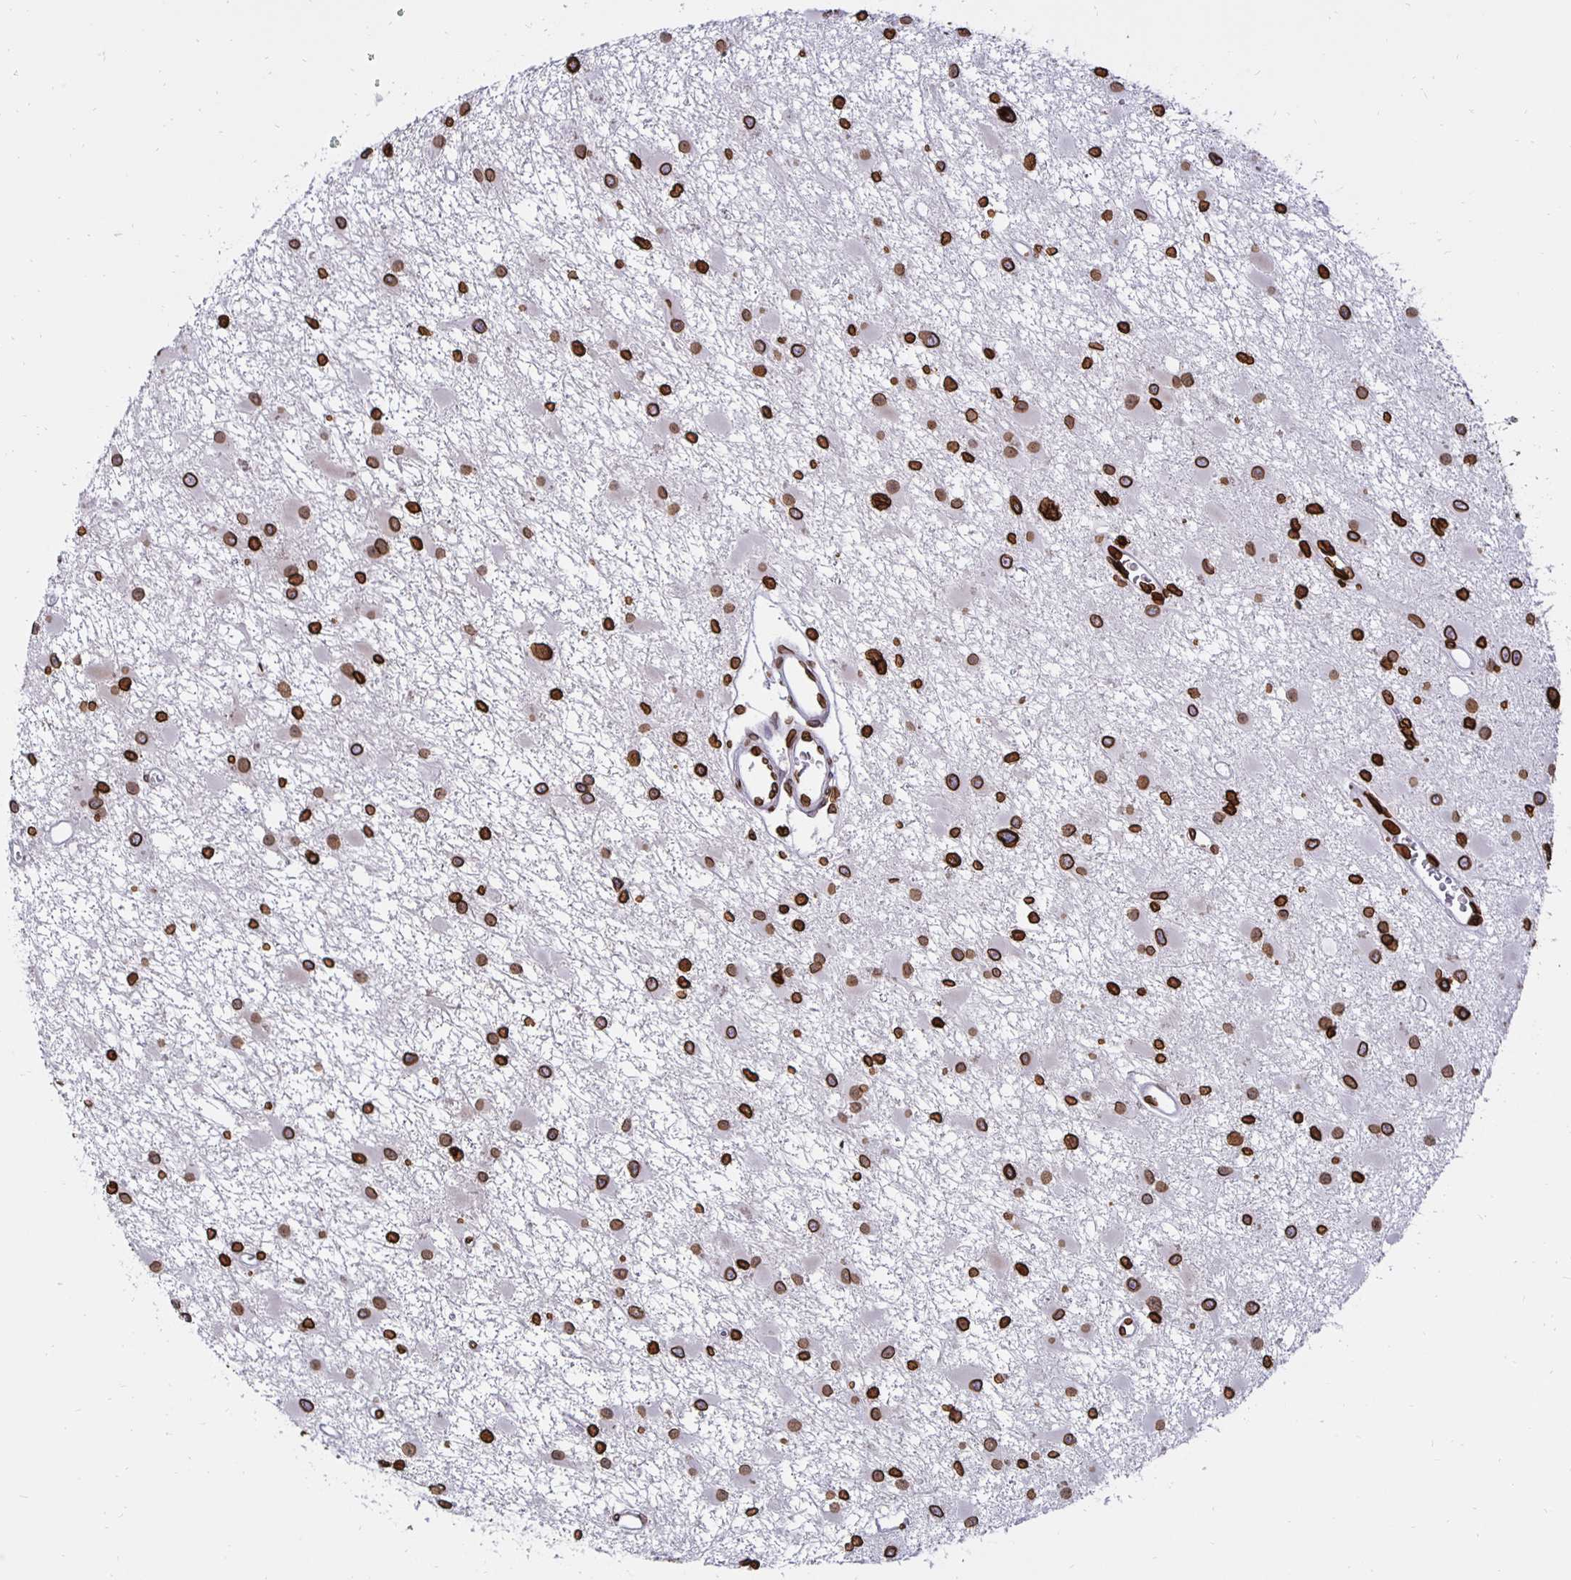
{"staining": {"intensity": "strong", "quantity": ">75%", "location": "cytoplasmic/membranous,nuclear"}, "tissue": "glioma", "cell_type": "Tumor cells", "image_type": "cancer", "snomed": [{"axis": "morphology", "description": "Glioma, malignant, High grade"}, {"axis": "topography", "description": "Brain"}], "caption": "A histopathology image showing strong cytoplasmic/membranous and nuclear expression in about >75% of tumor cells in malignant glioma (high-grade), as visualized by brown immunohistochemical staining.", "gene": "LMNB1", "patient": {"sex": "male", "age": 54}}